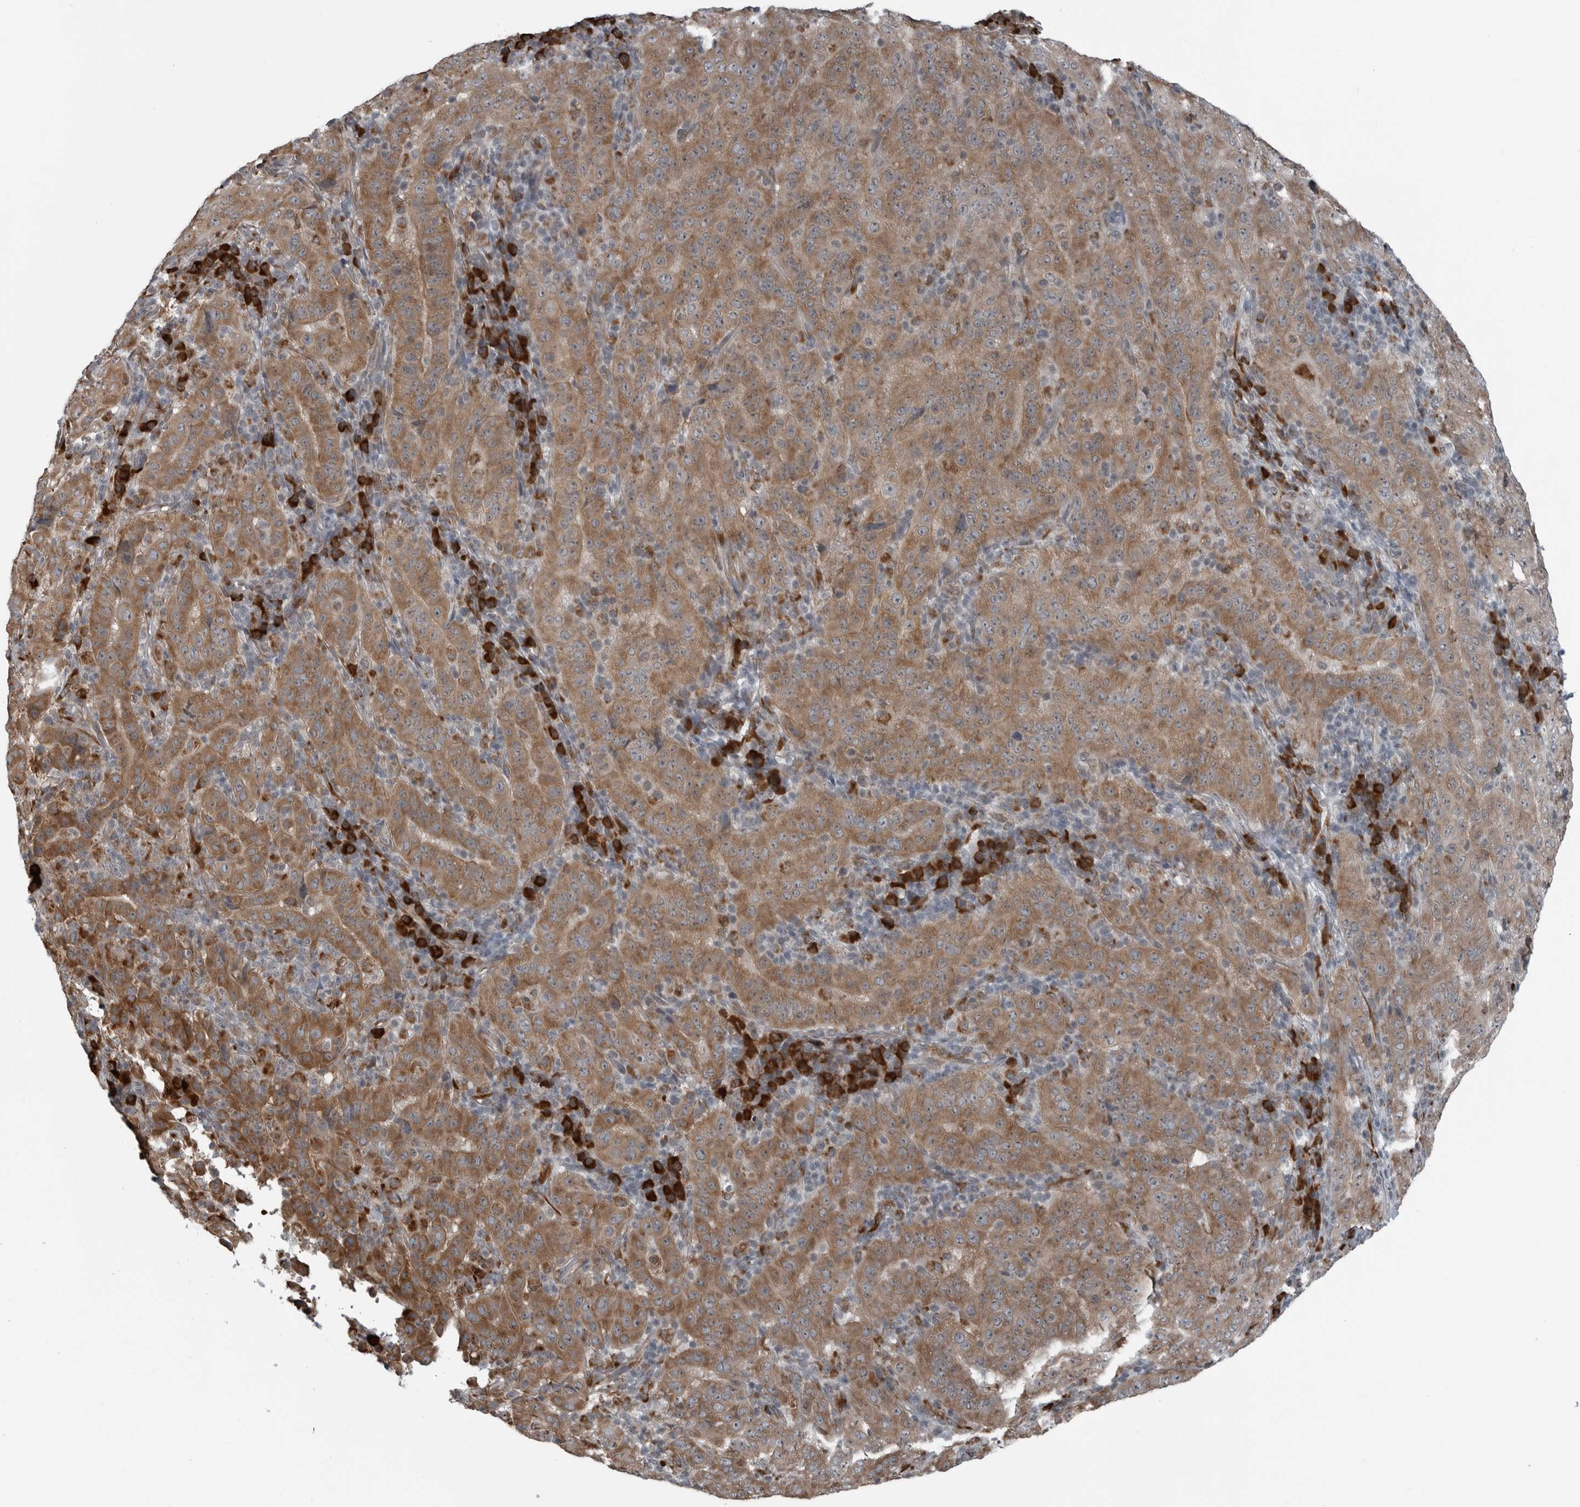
{"staining": {"intensity": "moderate", "quantity": ">75%", "location": "cytoplasmic/membranous"}, "tissue": "pancreatic cancer", "cell_type": "Tumor cells", "image_type": "cancer", "snomed": [{"axis": "morphology", "description": "Adenocarcinoma, NOS"}, {"axis": "topography", "description": "Pancreas"}], "caption": "DAB immunohistochemical staining of pancreatic adenocarcinoma demonstrates moderate cytoplasmic/membranous protein positivity in approximately >75% of tumor cells. (brown staining indicates protein expression, while blue staining denotes nuclei).", "gene": "CEP85", "patient": {"sex": "male", "age": 63}}